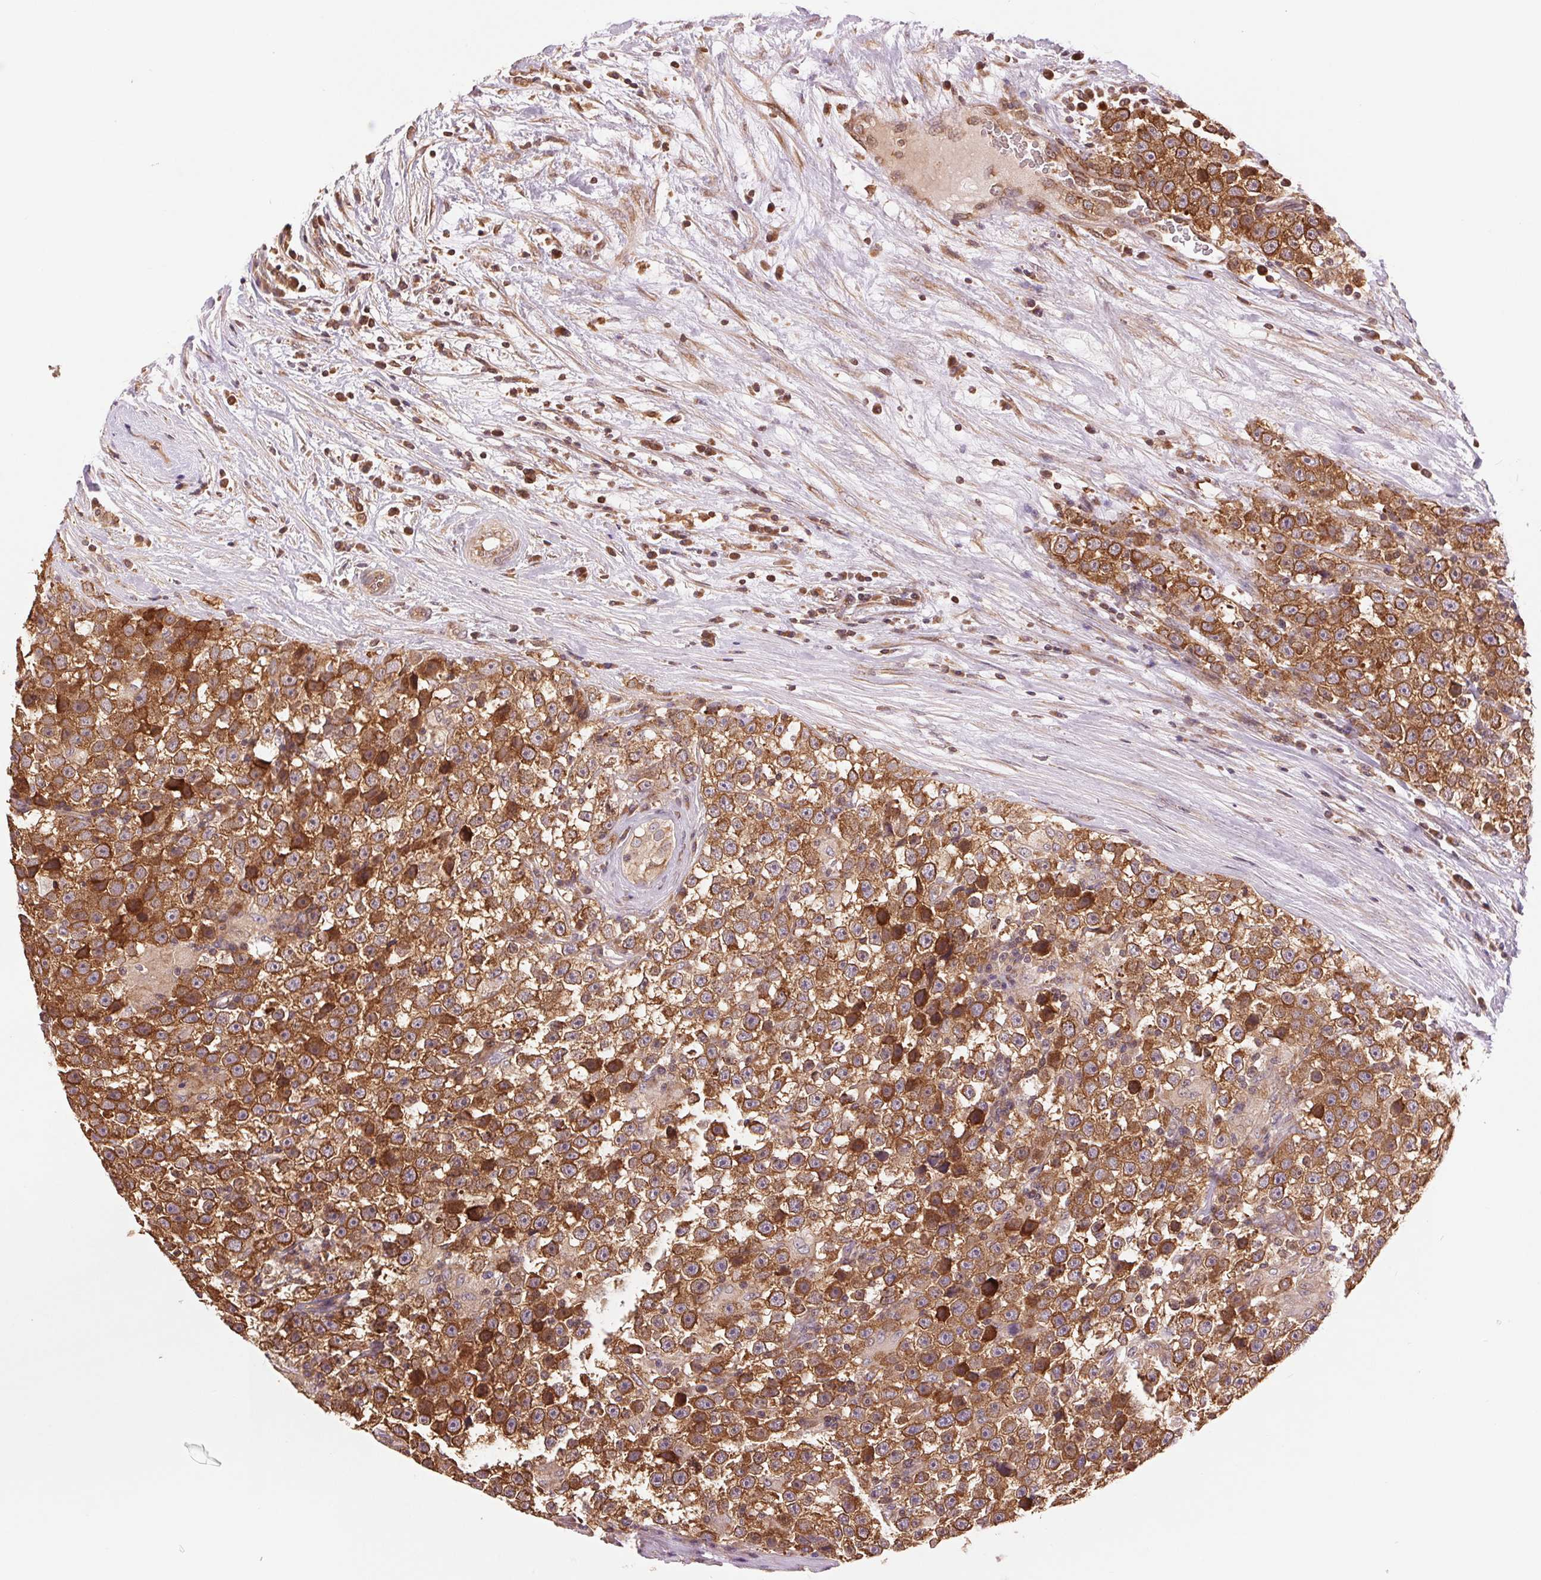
{"staining": {"intensity": "moderate", "quantity": ">75%", "location": "cytoplasmic/membranous"}, "tissue": "testis cancer", "cell_type": "Tumor cells", "image_type": "cancer", "snomed": [{"axis": "morphology", "description": "Seminoma, NOS"}, {"axis": "topography", "description": "Testis"}], "caption": "An IHC histopathology image of neoplastic tissue is shown. Protein staining in brown highlights moderate cytoplasmic/membranous positivity in testis seminoma within tumor cells.", "gene": "BTF3L4", "patient": {"sex": "male", "age": 31}}